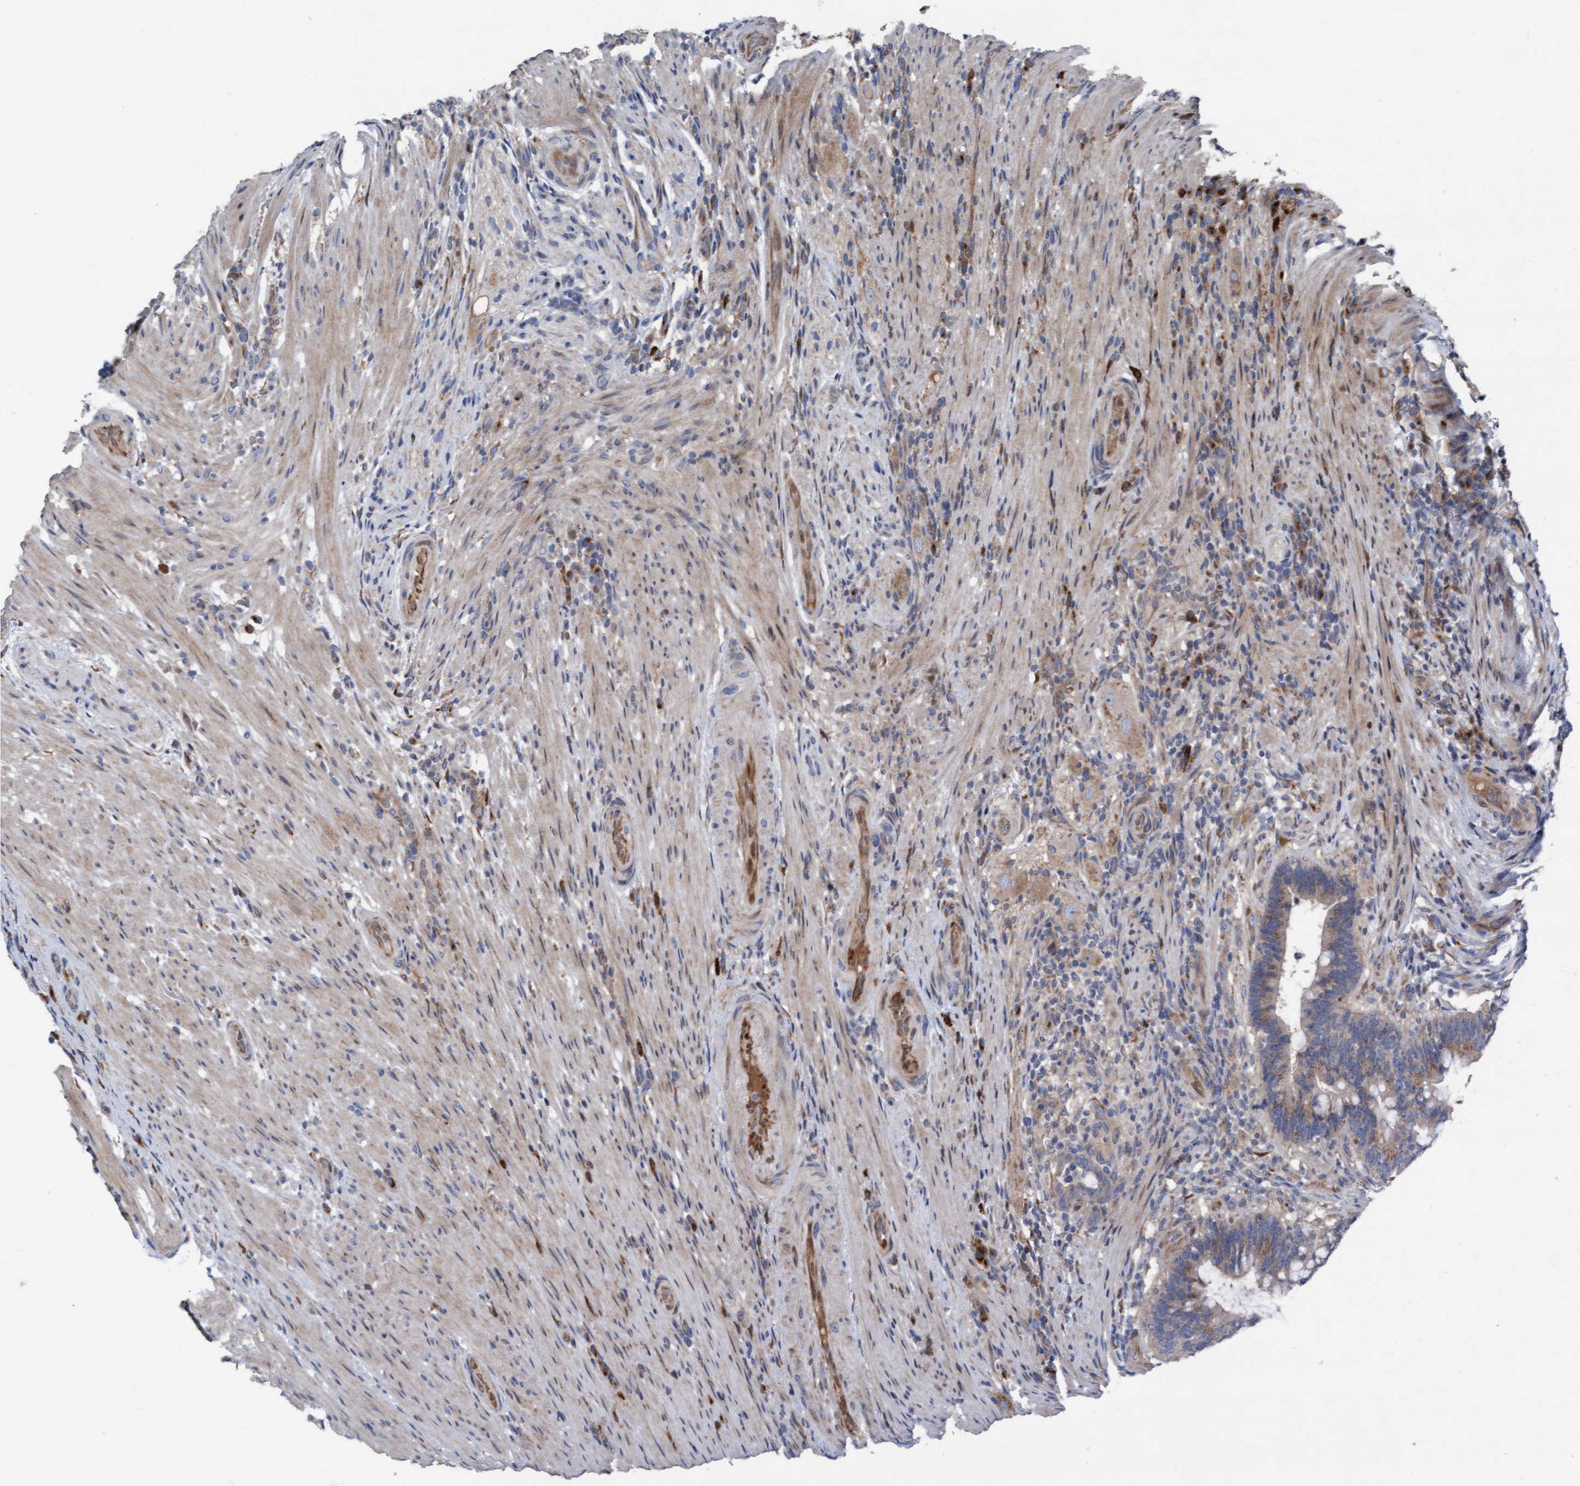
{"staining": {"intensity": "weak", "quantity": ">75%", "location": "cytoplasmic/membranous"}, "tissue": "colorectal cancer", "cell_type": "Tumor cells", "image_type": "cancer", "snomed": [{"axis": "morphology", "description": "Adenocarcinoma, NOS"}, {"axis": "topography", "description": "Colon"}], "caption": "This image displays immunohistochemistry staining of human colorectal cancer, with low weak cytoplasmic/membranous staining in approximately >75% of tumor cells.", "gene": "KLHL26", "patient": {"sex": "female", "age": 66}}